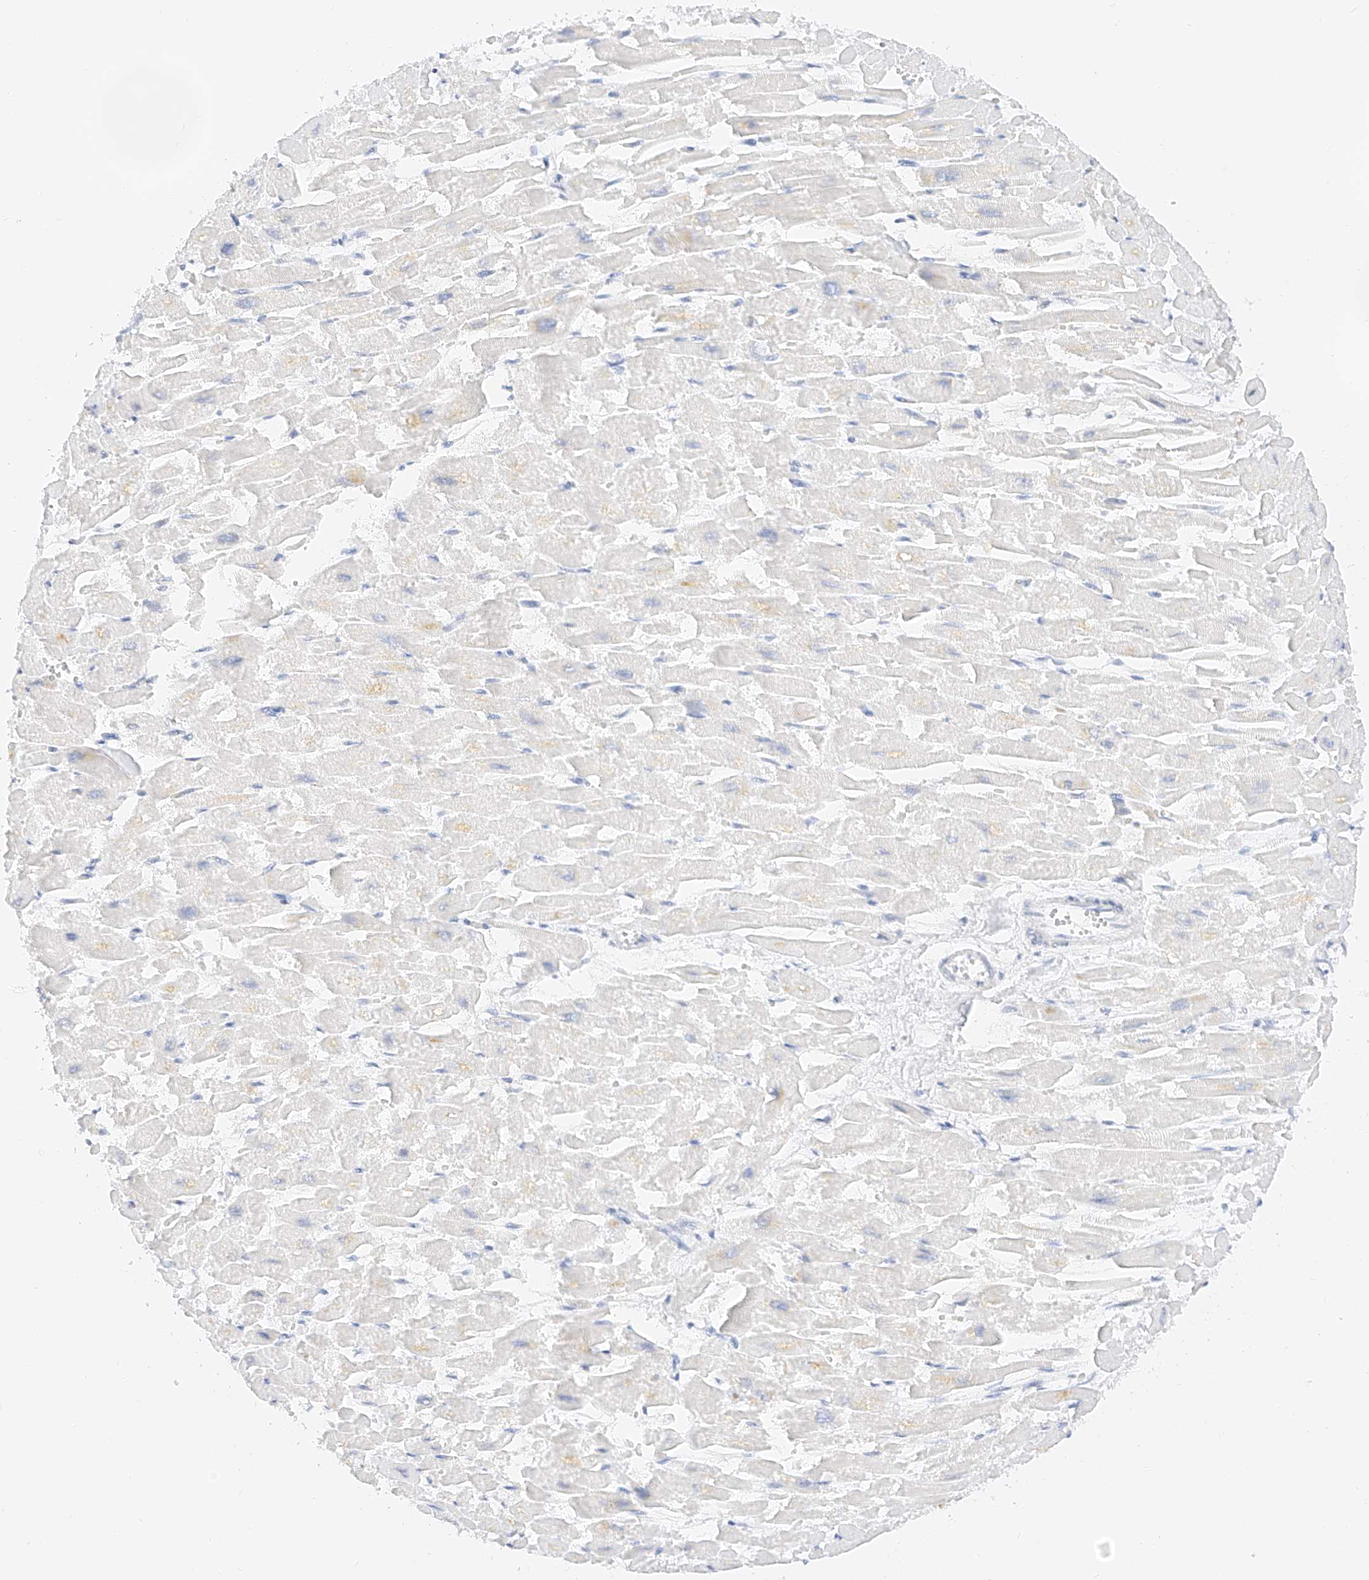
{"staining": {"intensity": "weak", "quantity": "25%-75%", "location": "cytoplasmic/membranous,nuclear"}, "tissue": "heart muscle", "cell_type": "Cardiomyocytes", "image_type": "normal", "snomed": [{"axis": "morphology", "description": "Normal tissue, NOS"}, {"axis": "topography", "description": "Heart"}], "caption": "Protein staining of normal heart muscle exhibits weak cytoplasmic/membranous,nuclear expression in approximately 25%-75% of cardiomyocytes.", "gene": "NRF1", "patient": {"sex": "male", "age": 54}}